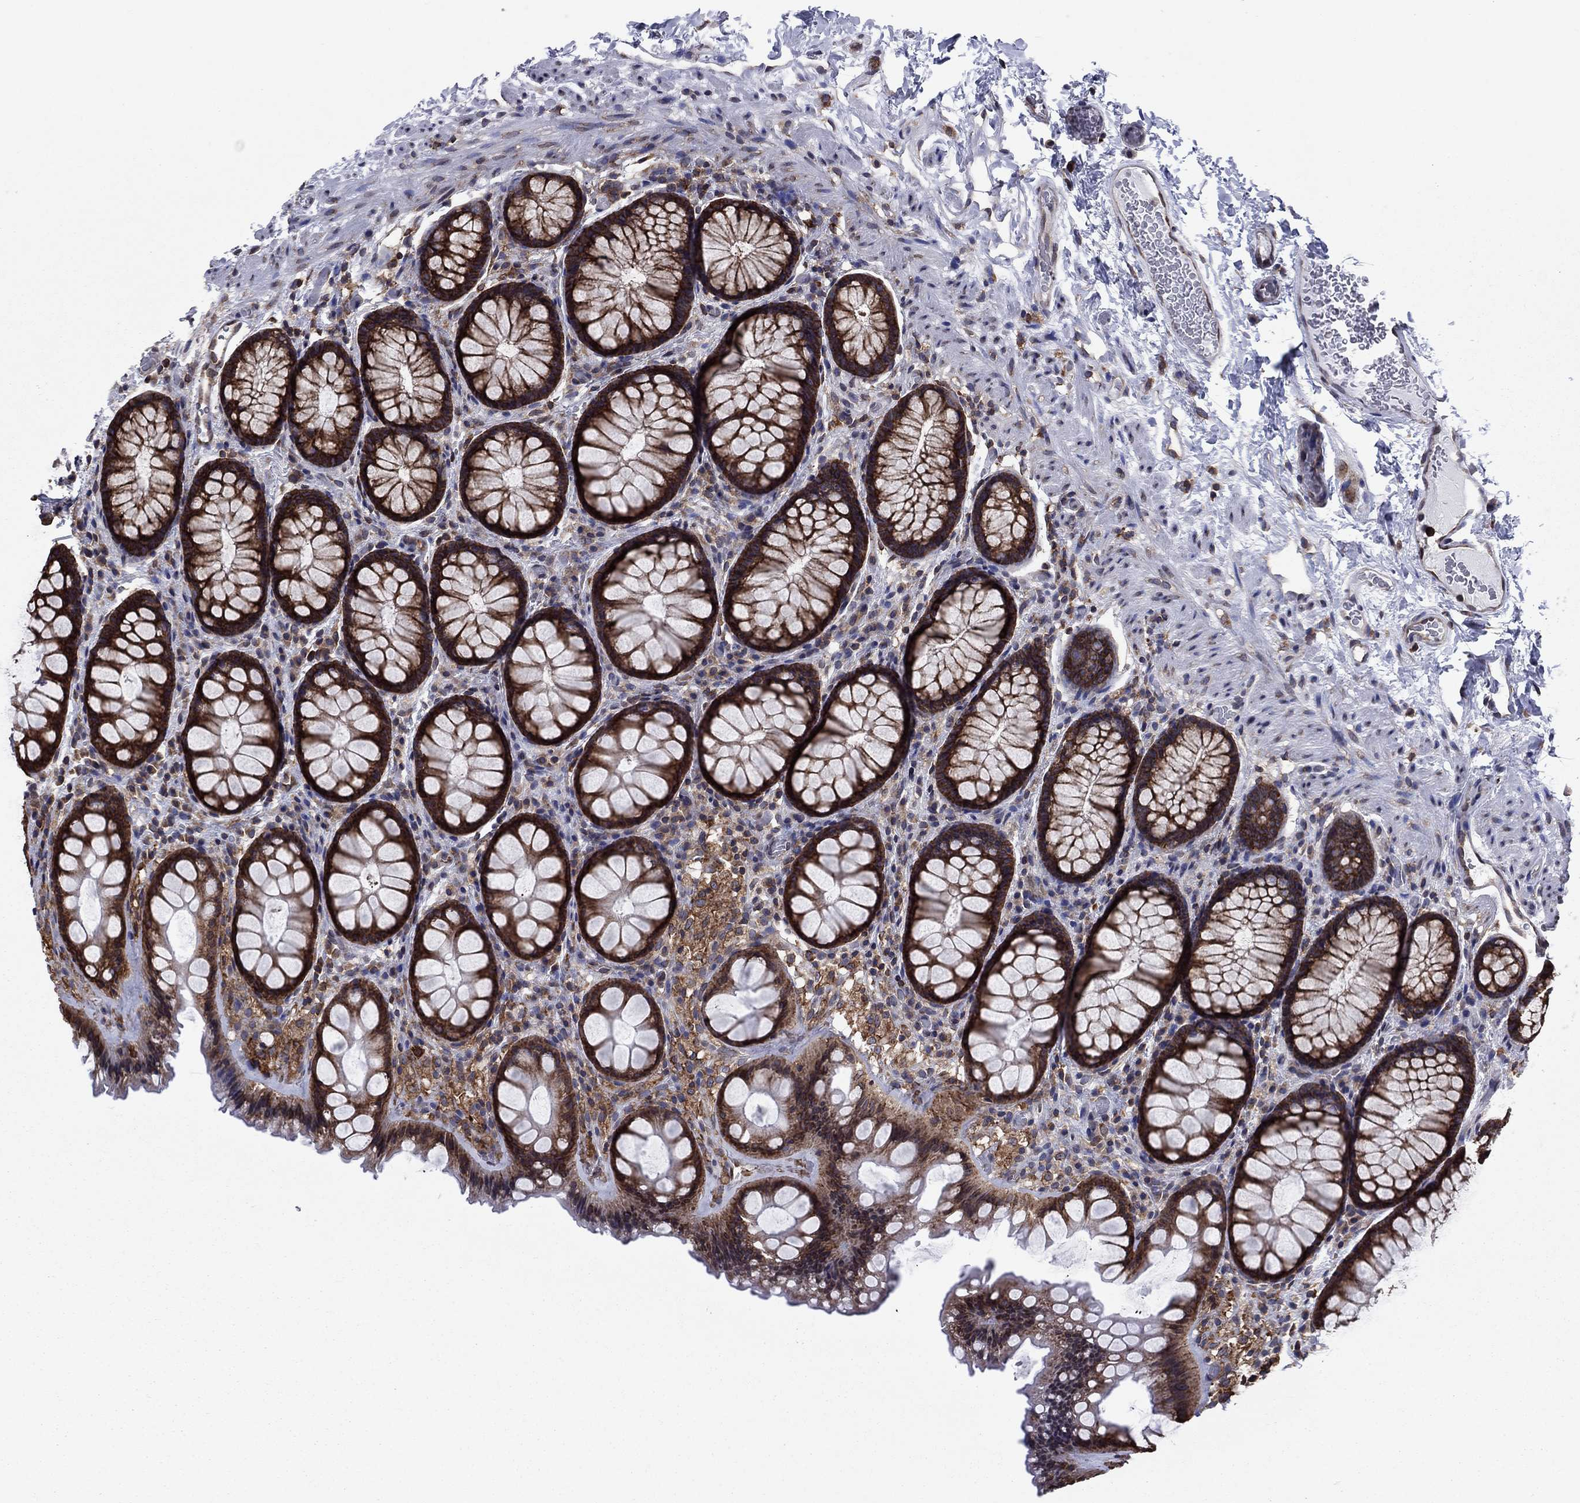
{"staining": {"intensity": "strong", "quantity": ">75%", "location": "cytoplasmic/membranous"}, "tissue": "rectum", "cell_type": "Glandular cells", "image_type": "normal", "snomed": [{"axis": "morphology", "description": "Normal tissue, NOS"}, {"axis": "topography", "description": "Rectum"}], "caption": "Rectum was stained to show a protein in brown. There is high levels of strong cytoplasmic/membranous staining in about >75% of glandular cells. The protein of interest is stained brown, and the nuclei are stained in blue (DAB IHC with brightfield microscopy, high magnification).", "gene": "YBX1", "patient": {"sex": "female", "age": 62}}